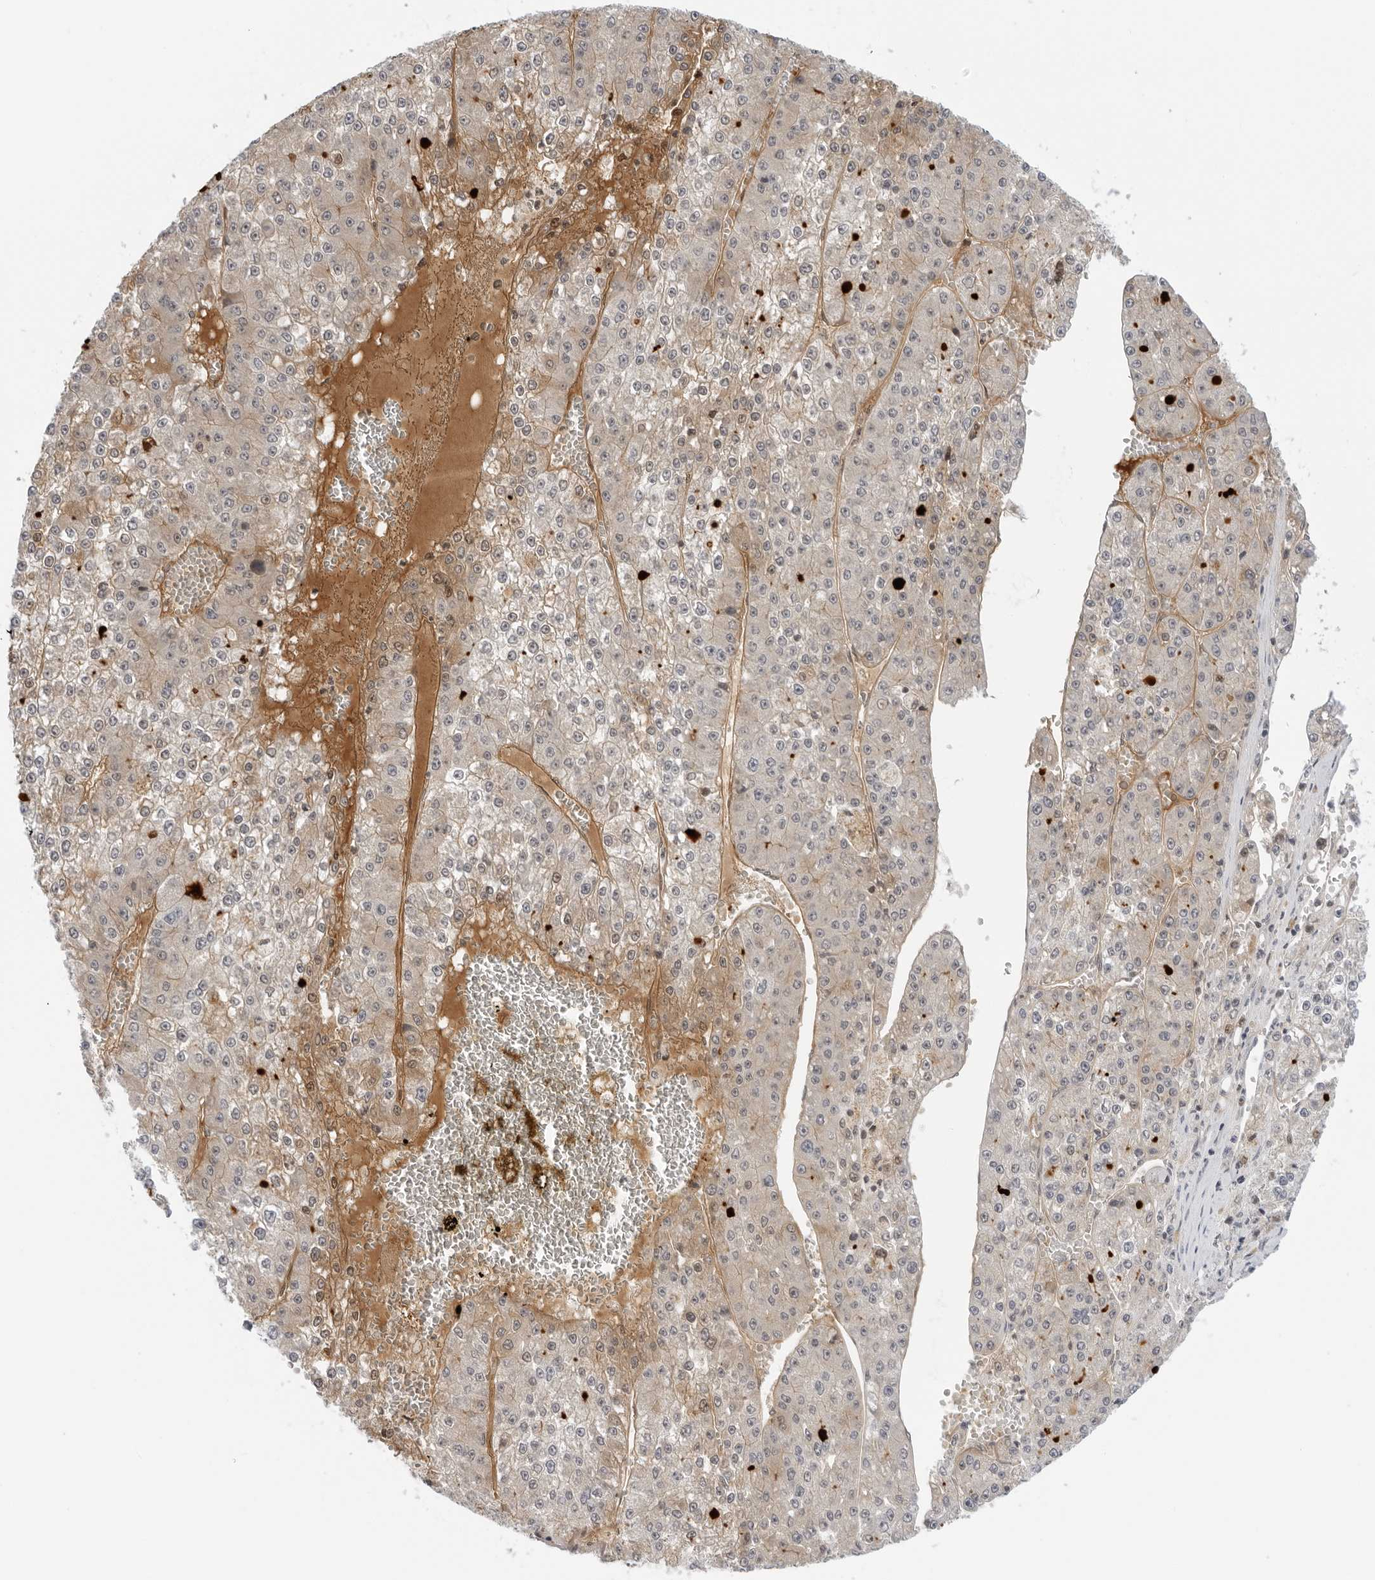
{"staining": {"intensity": "weak", "quantity": "<25%", "location": "cytoplasmic/membranous"}, "tissue": "liver cancer", "cell_type": "Tumor cells", "image_type": "cancer", "snomed": [{"axis": "morphology", "description": "Carcinoma, Hepatocellular, NOS"}, {"axis": "topography", "description": "Liver"}], "caption": "The histopathology image shows no staining of tumor cells in liver cancer. Nuclei are stained in blue.", "gene": "SUGCT", "patient": {"sex": "female", "age": 73}}